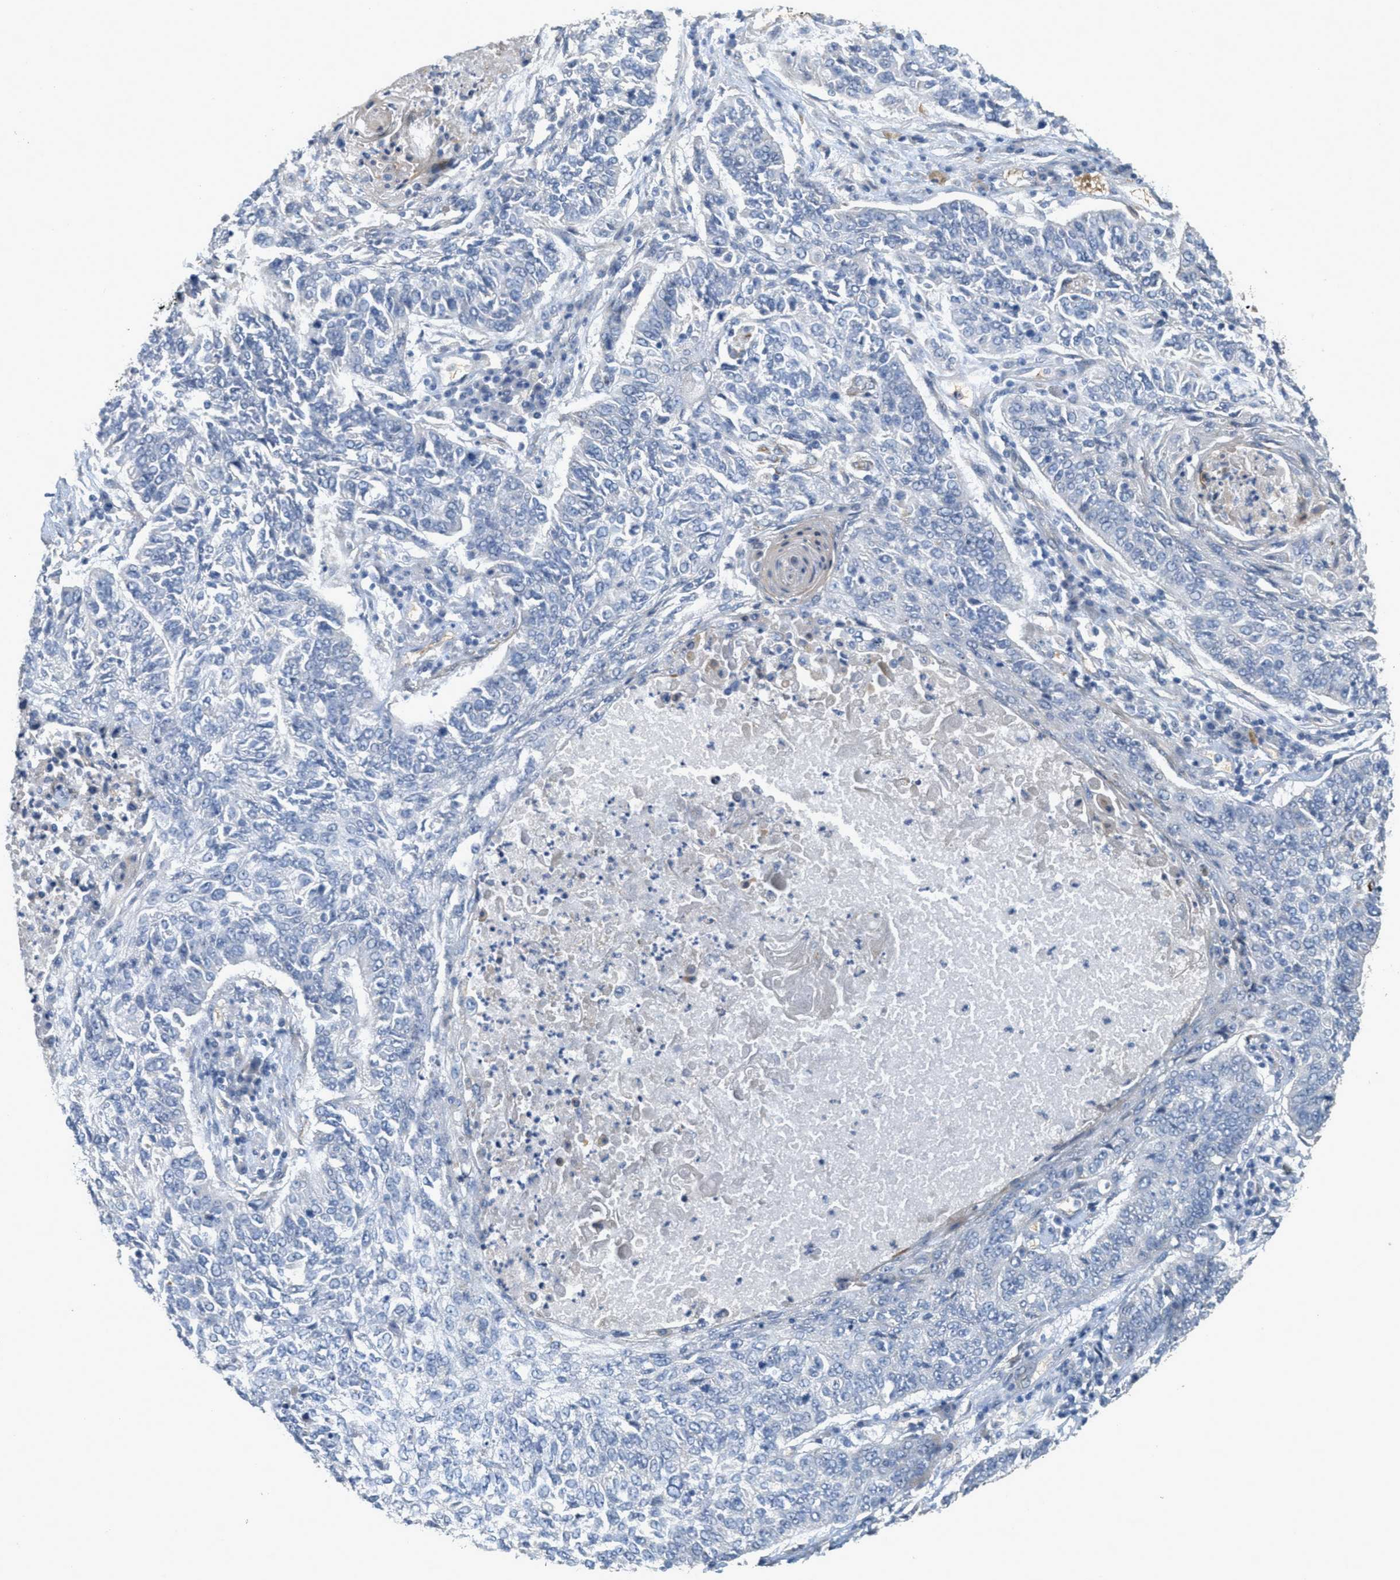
{"staining": {"intensity": "negative", "quantity": "none", "location": "none"}, "tissue": "lung cancer", "cell_type": "Tumor cells", "image_type": "cancer", "snomed": [{"axis": "morphology", "description": "Normal tissue, NOS"}, {"axis": "morphology", "description": "Squamous cell carcinoma, NOS"}, {"axis": "topography", "description": "Cartilage tissue"}, {"axis": "topography", "description": "Bronchus"}, {"axis": "topography", "description": "Lung"}], "caption": "Immunohistochemistry of squamous cell carcinoma (lung) reveals no staining in tumor cells.", "gene": "MRS2", "patient": {"sex": "female", "age": 49}}